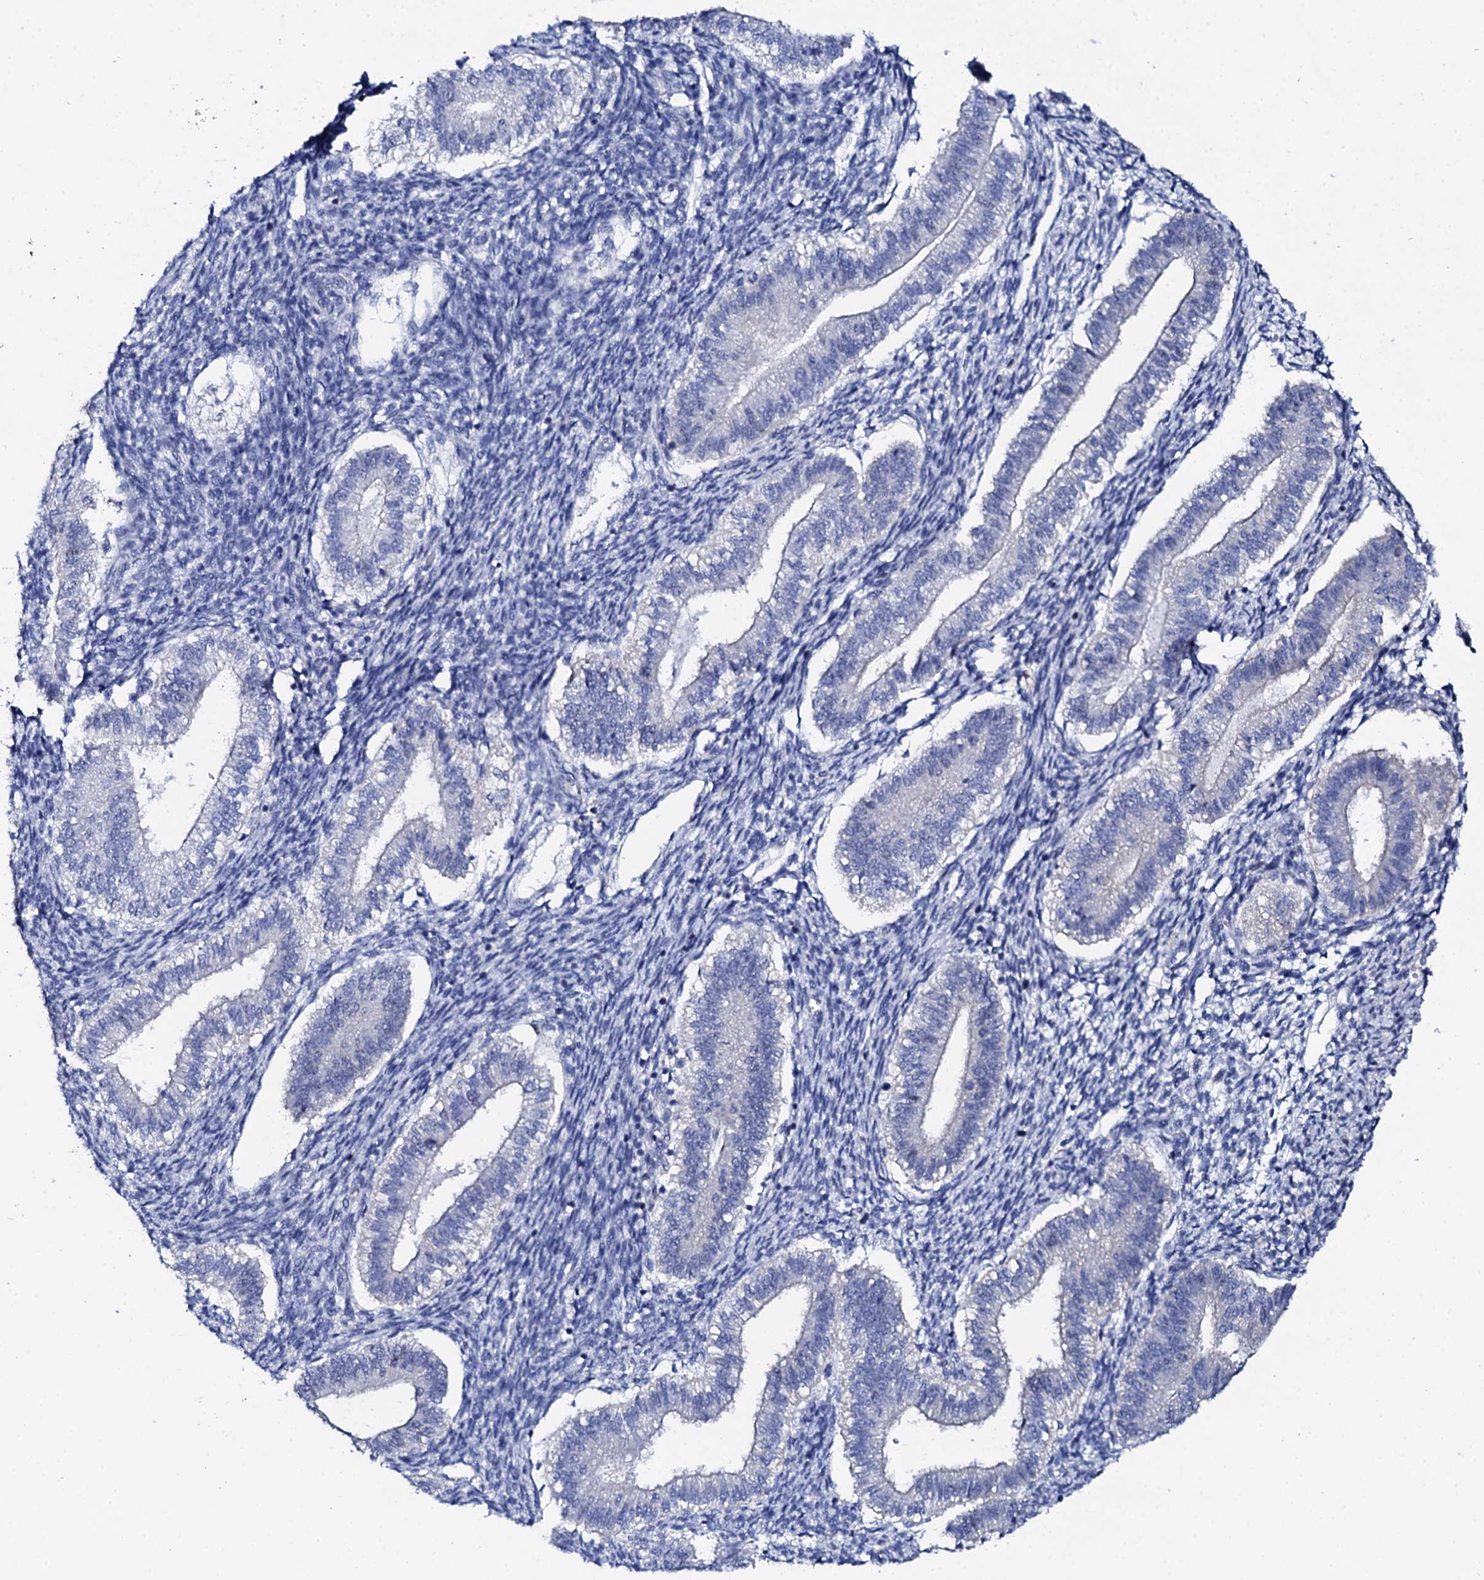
{"staining": {"intensity": "negative", "quantity": "none", "location": "none"}, "tissue": "endometrium", "cell_type": "Cells in endometrial stroma", "image_type": "normal", "snomed": [{"axis": "morphology", "description": "Normal tissue, NOS"}, {"axis": "topography", "description": "Endometrium"}], "caption": "DAB immunohistochemical staining of benign human endometrium demonstrates no significant expression in cells in endometrial stroma.", "gene": "NUDT13", "patient": {"sex": "female", "age": 25}}